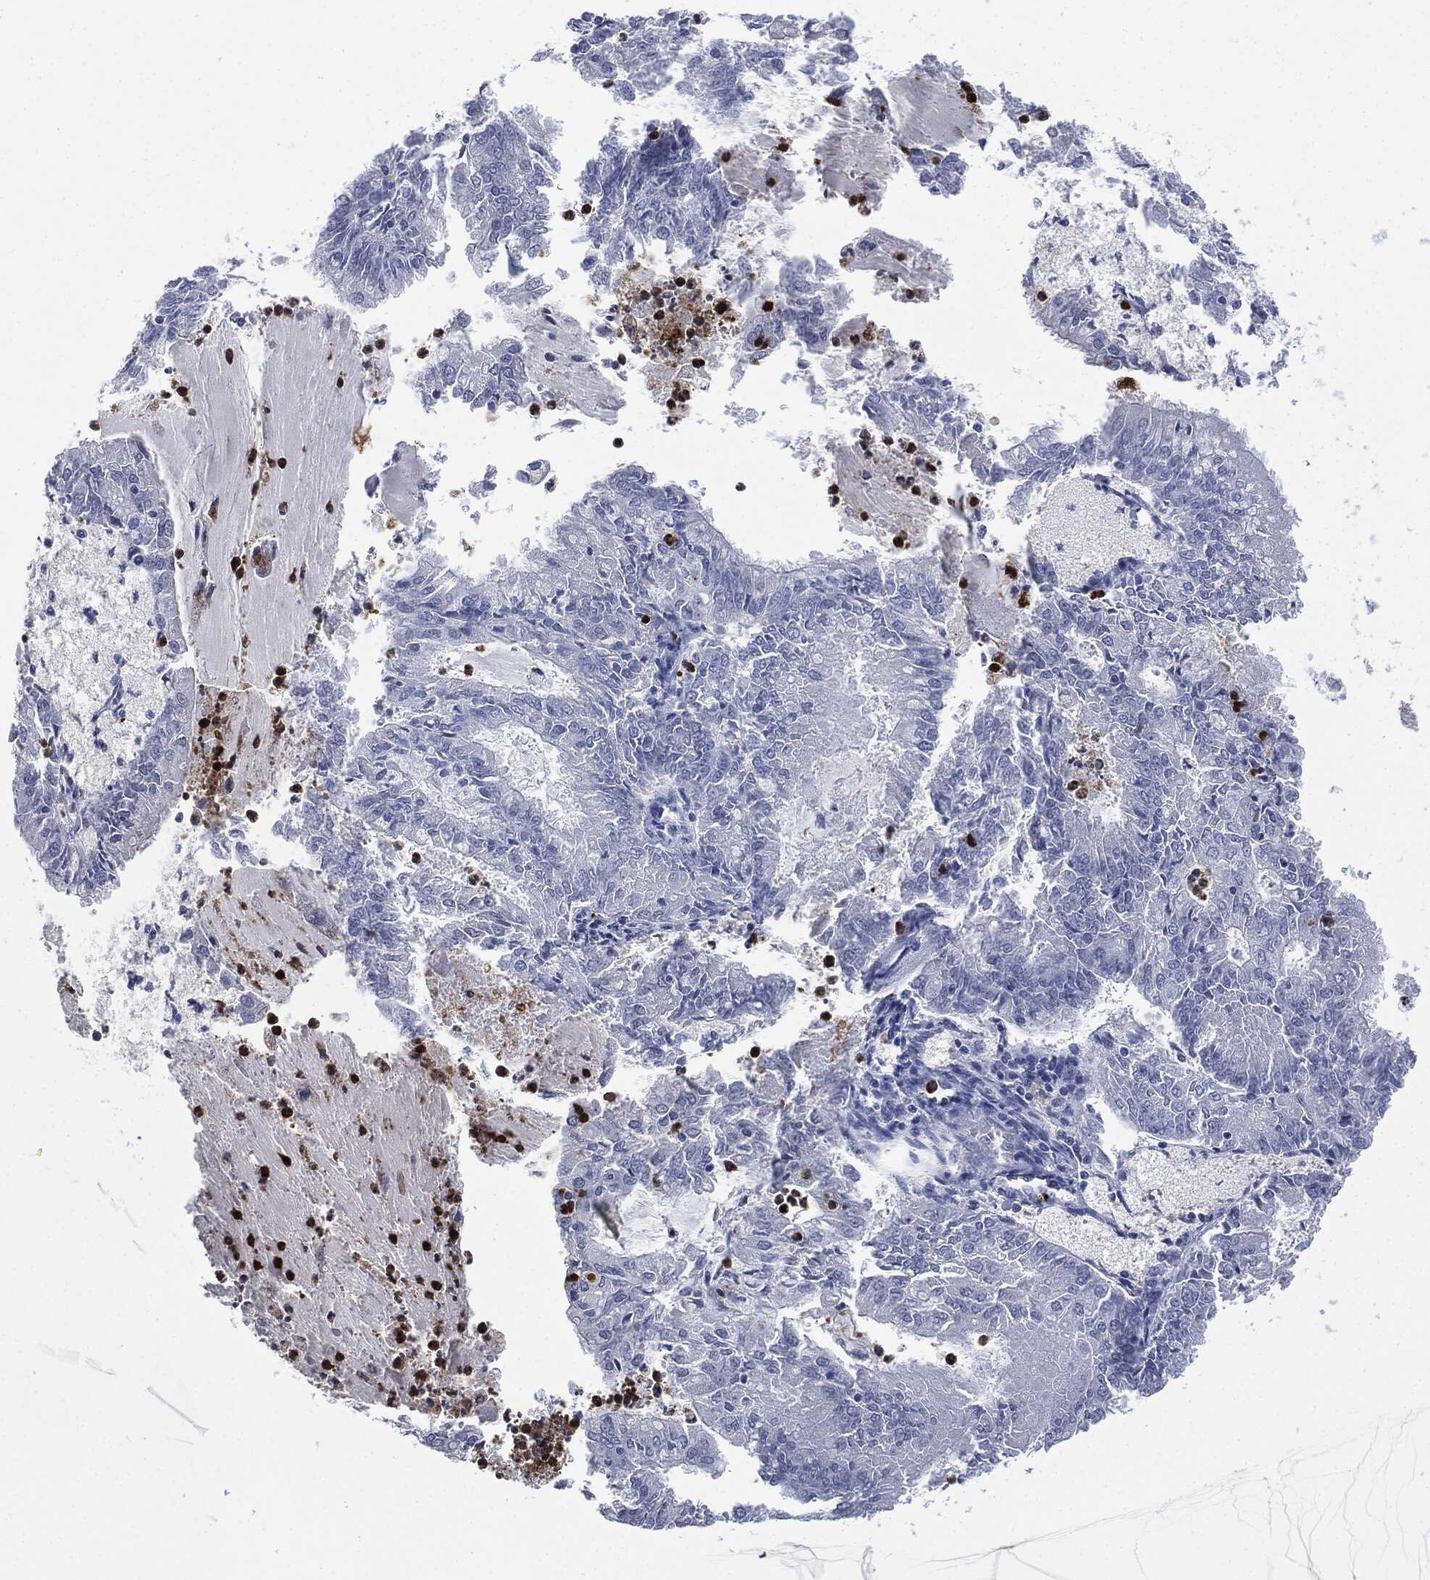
{"staining": {"intensity": "negative", "quantity": "none", "location": "none"}, "tissue": "endometrial cancer", "cell_type": "Tumor cells", "image_type": "cancer", "snomed": [{"axis": "morphology", "description": "Adenocarcinoma, NOS"}, {"axis": "topography", "description": "Endometrium"}], "caption": "The histopathology image displays no significant staining in tumor cells of endometrial adenocarcinoma.", "gene": "CEACAM8", "patient": {"sex": "female", "age": 57}}